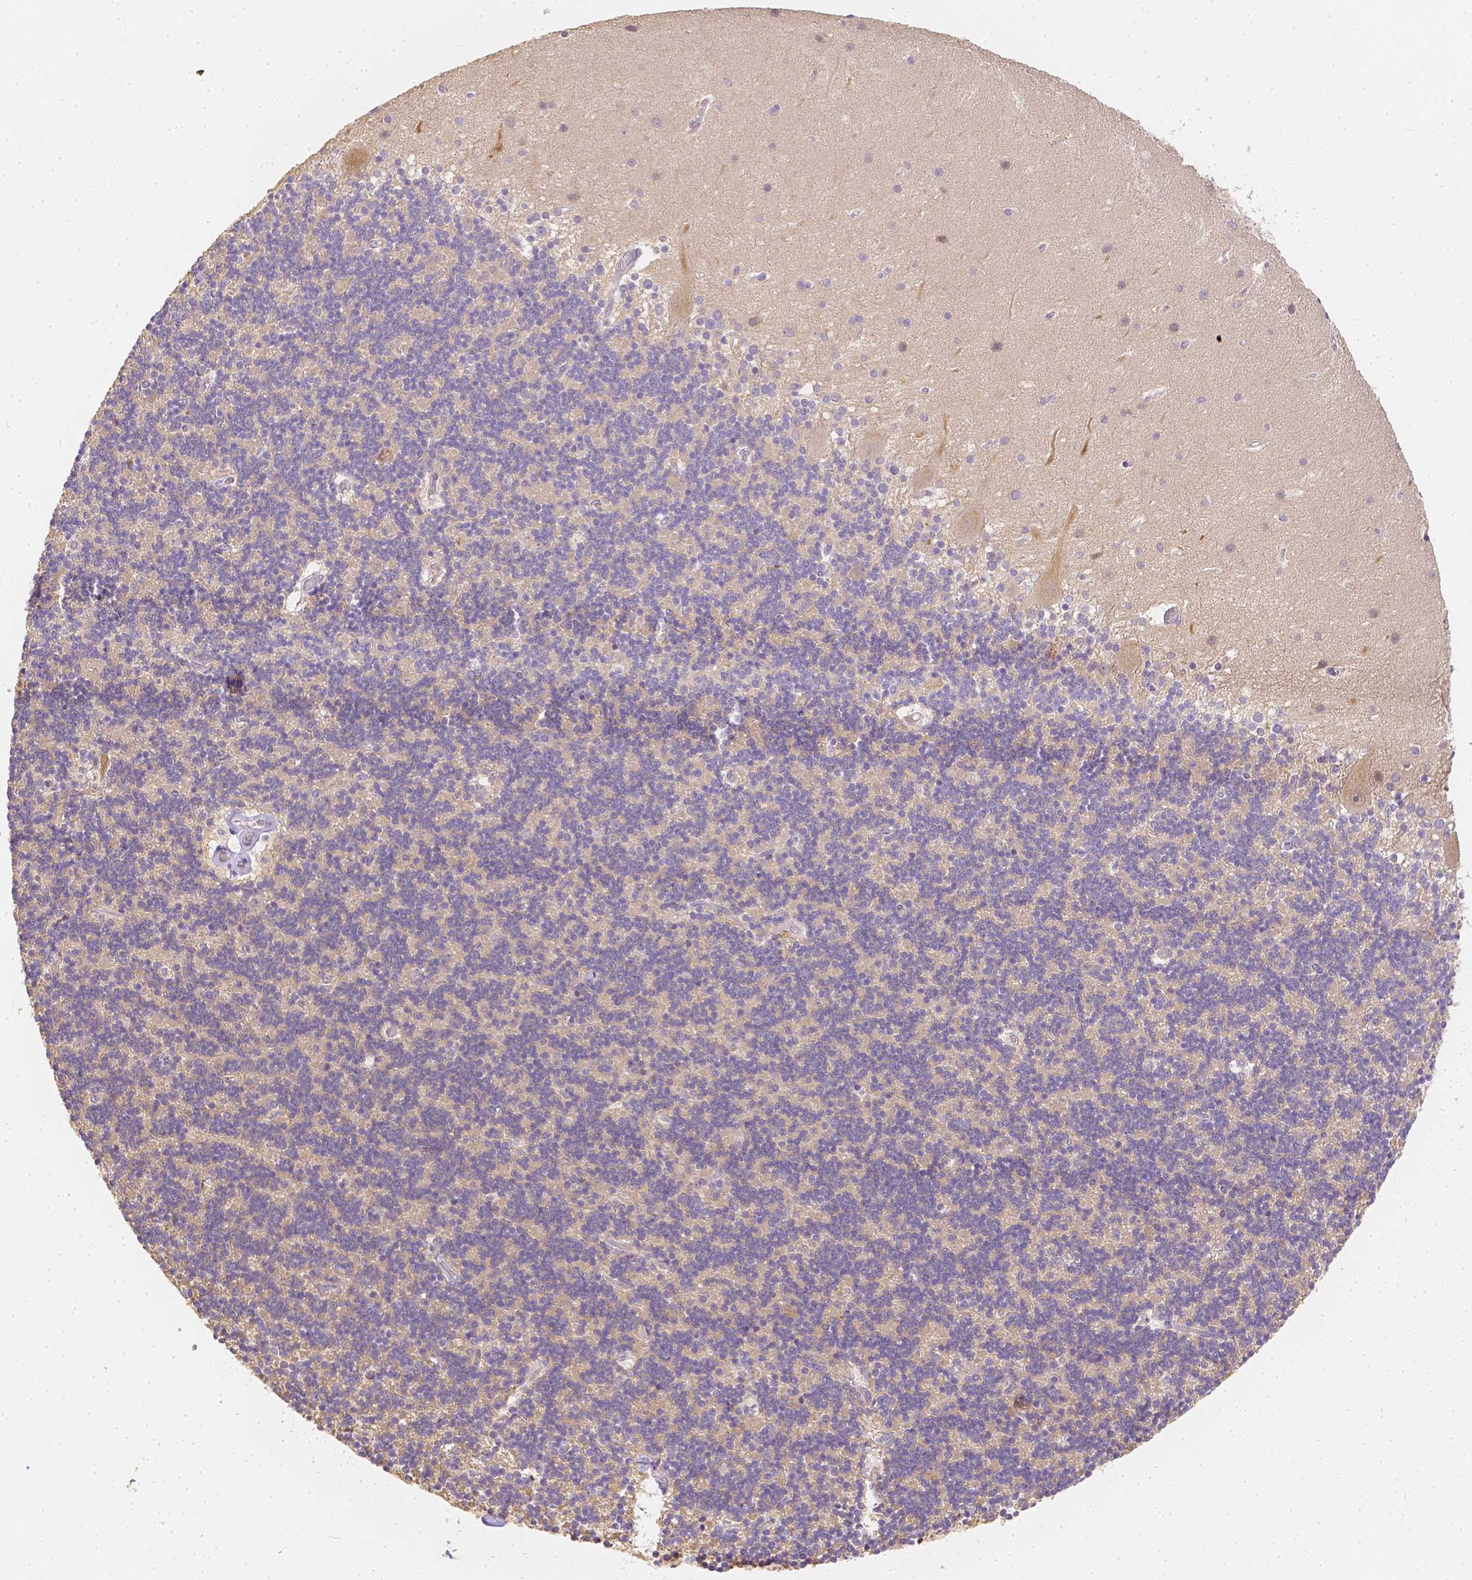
{"staining": {"intensity": "negative", "quantity": "none", "location": "none"}, "tissue": "cerebellum", "cell_type": "Cells in granular layer", "image_type": "normal", "snomed": [{"axis": "morphology", "description": "Normal tissue, NOS"}, {"axis": "topography", "description": "Cerebellum"}], "caption": "DAB immunohistochemical staining of benign human cerebellum shows no significant positivity in cells in granular layer.", "gene": "C10orf67", "patient": {"sex": "male", "age": 70}}